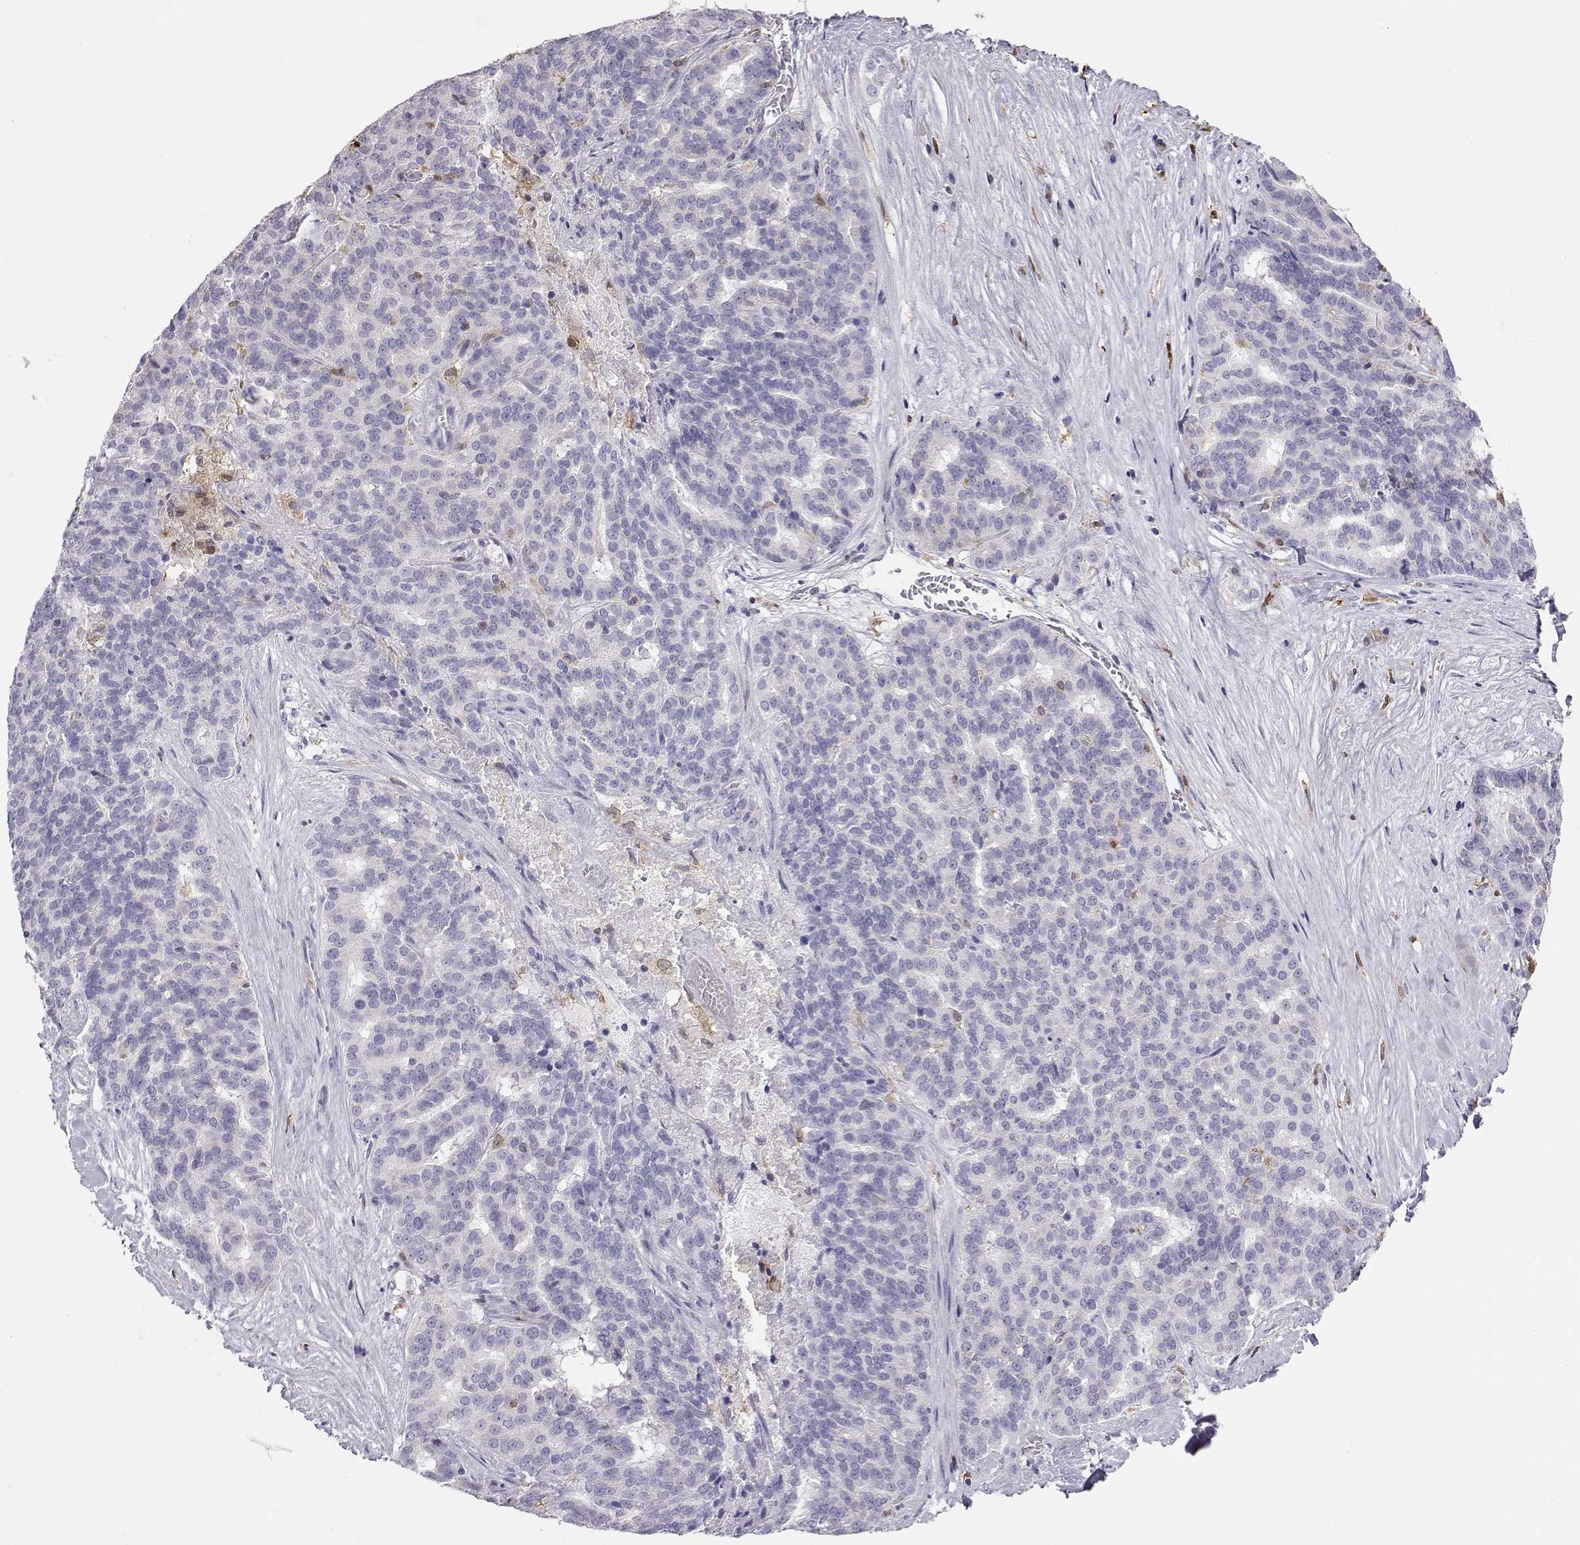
{"staining": {"intensity": "negative", "quantity": "none", "location": "none"}, "tissue": "liver cancer", "cell_type": "Tumor cells", "image_type": "cancer", "snomed": [{"axis": "morphology", "description": "Cholangiocarcinoma"}, {"axis": "topography", "description": "Liver"}], "caption": "There is no significant expression in tumor cells of liver cholangiocarcinoma.", "gene": "AKR1B1", "patient": {"sex": "female", "age": 47}}